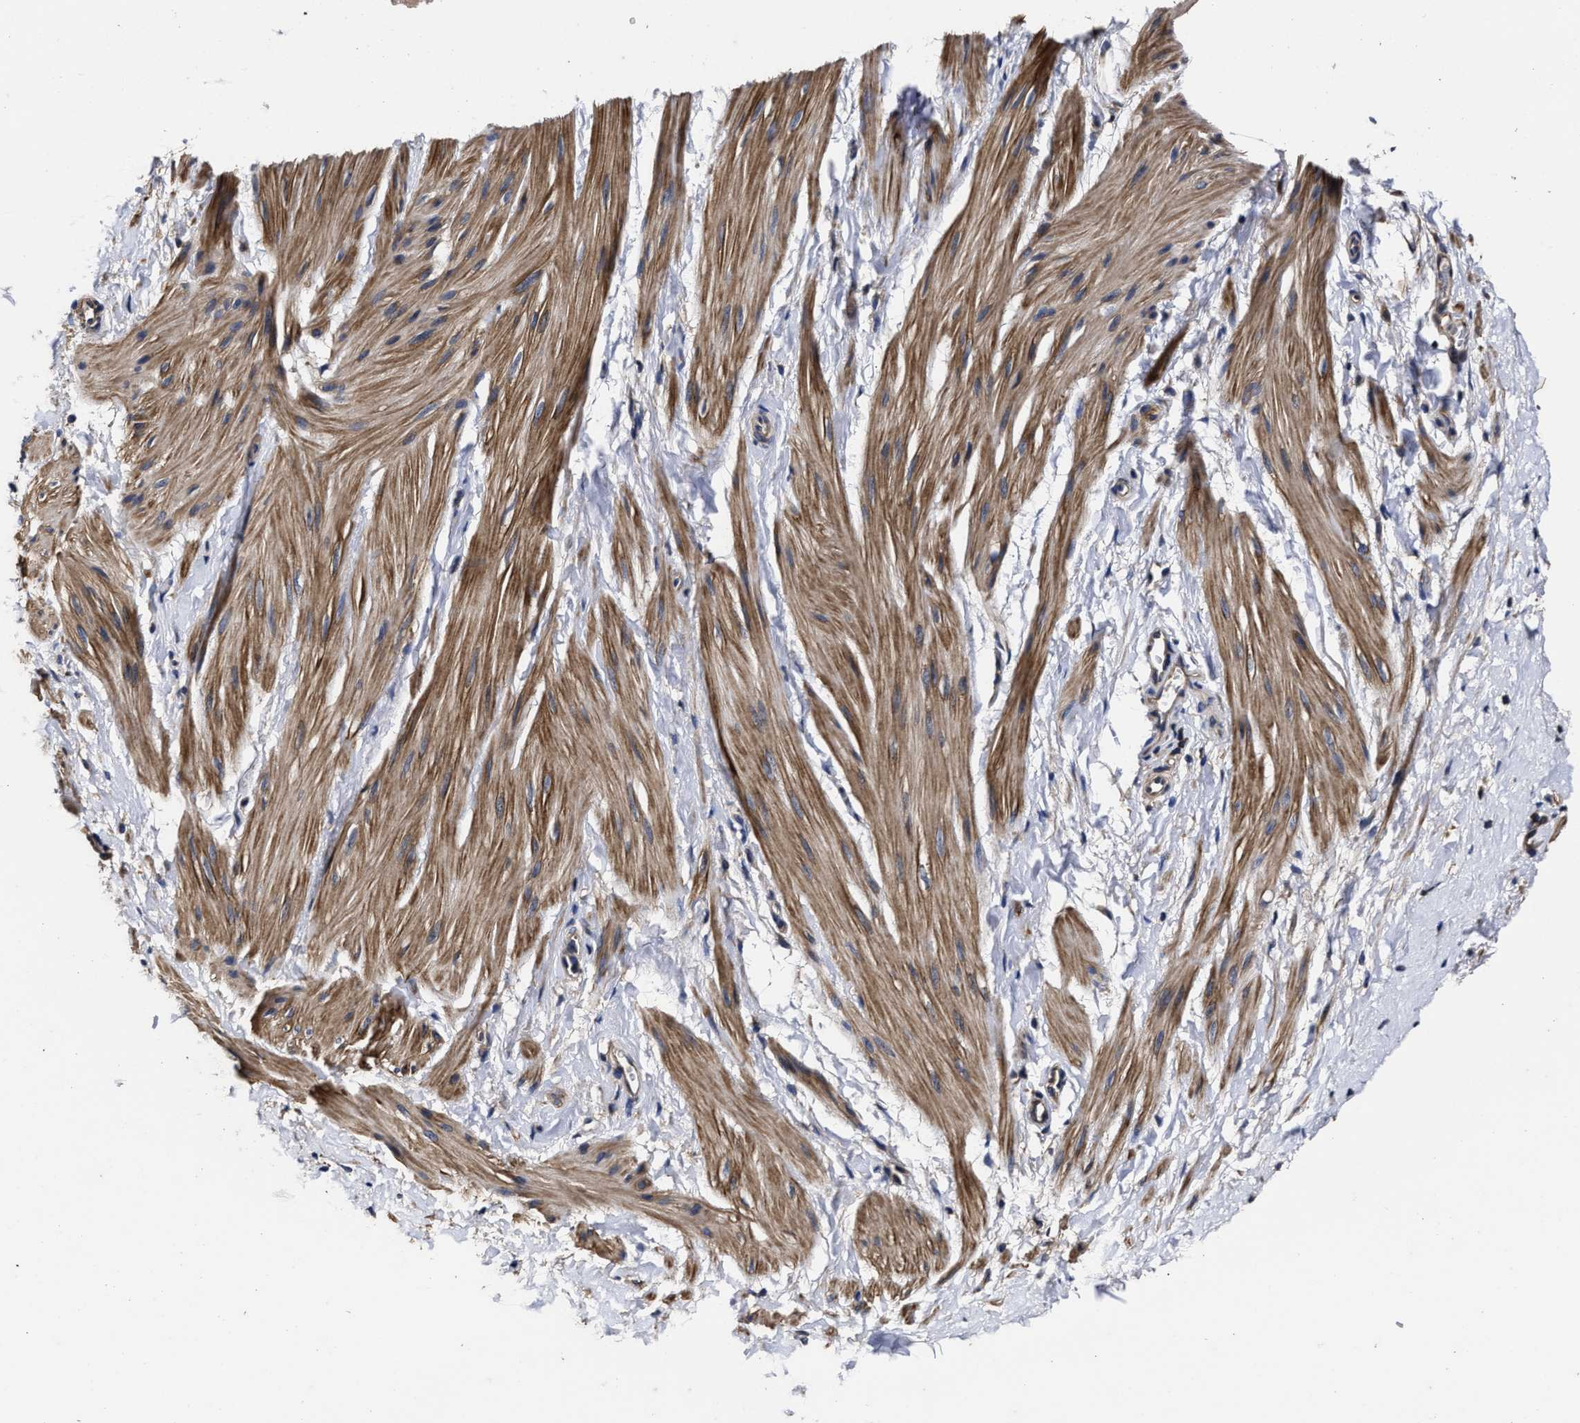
{"staining": {"intensity": "moderate", "quantity": ">75%", "location": "cytoplasmic/membranous"}, "tissue": "smooth muscle", "cell_type": "Smooth muscle cells", "image_type": "normal", "snomed": [{"axis": "morphology", "description": "Normal tissue, NOS"}, {"axis": "topography", "description": "Smooth muscle"}], "caption": "This image reveals IHC staining of benign smooth muscle, with medium moderate cytoplasmic/membranous positivity in approximately >75% of smooth muscle cells.", "gene": "AVEN", "patient": {"sex": "male", "age": 16}}